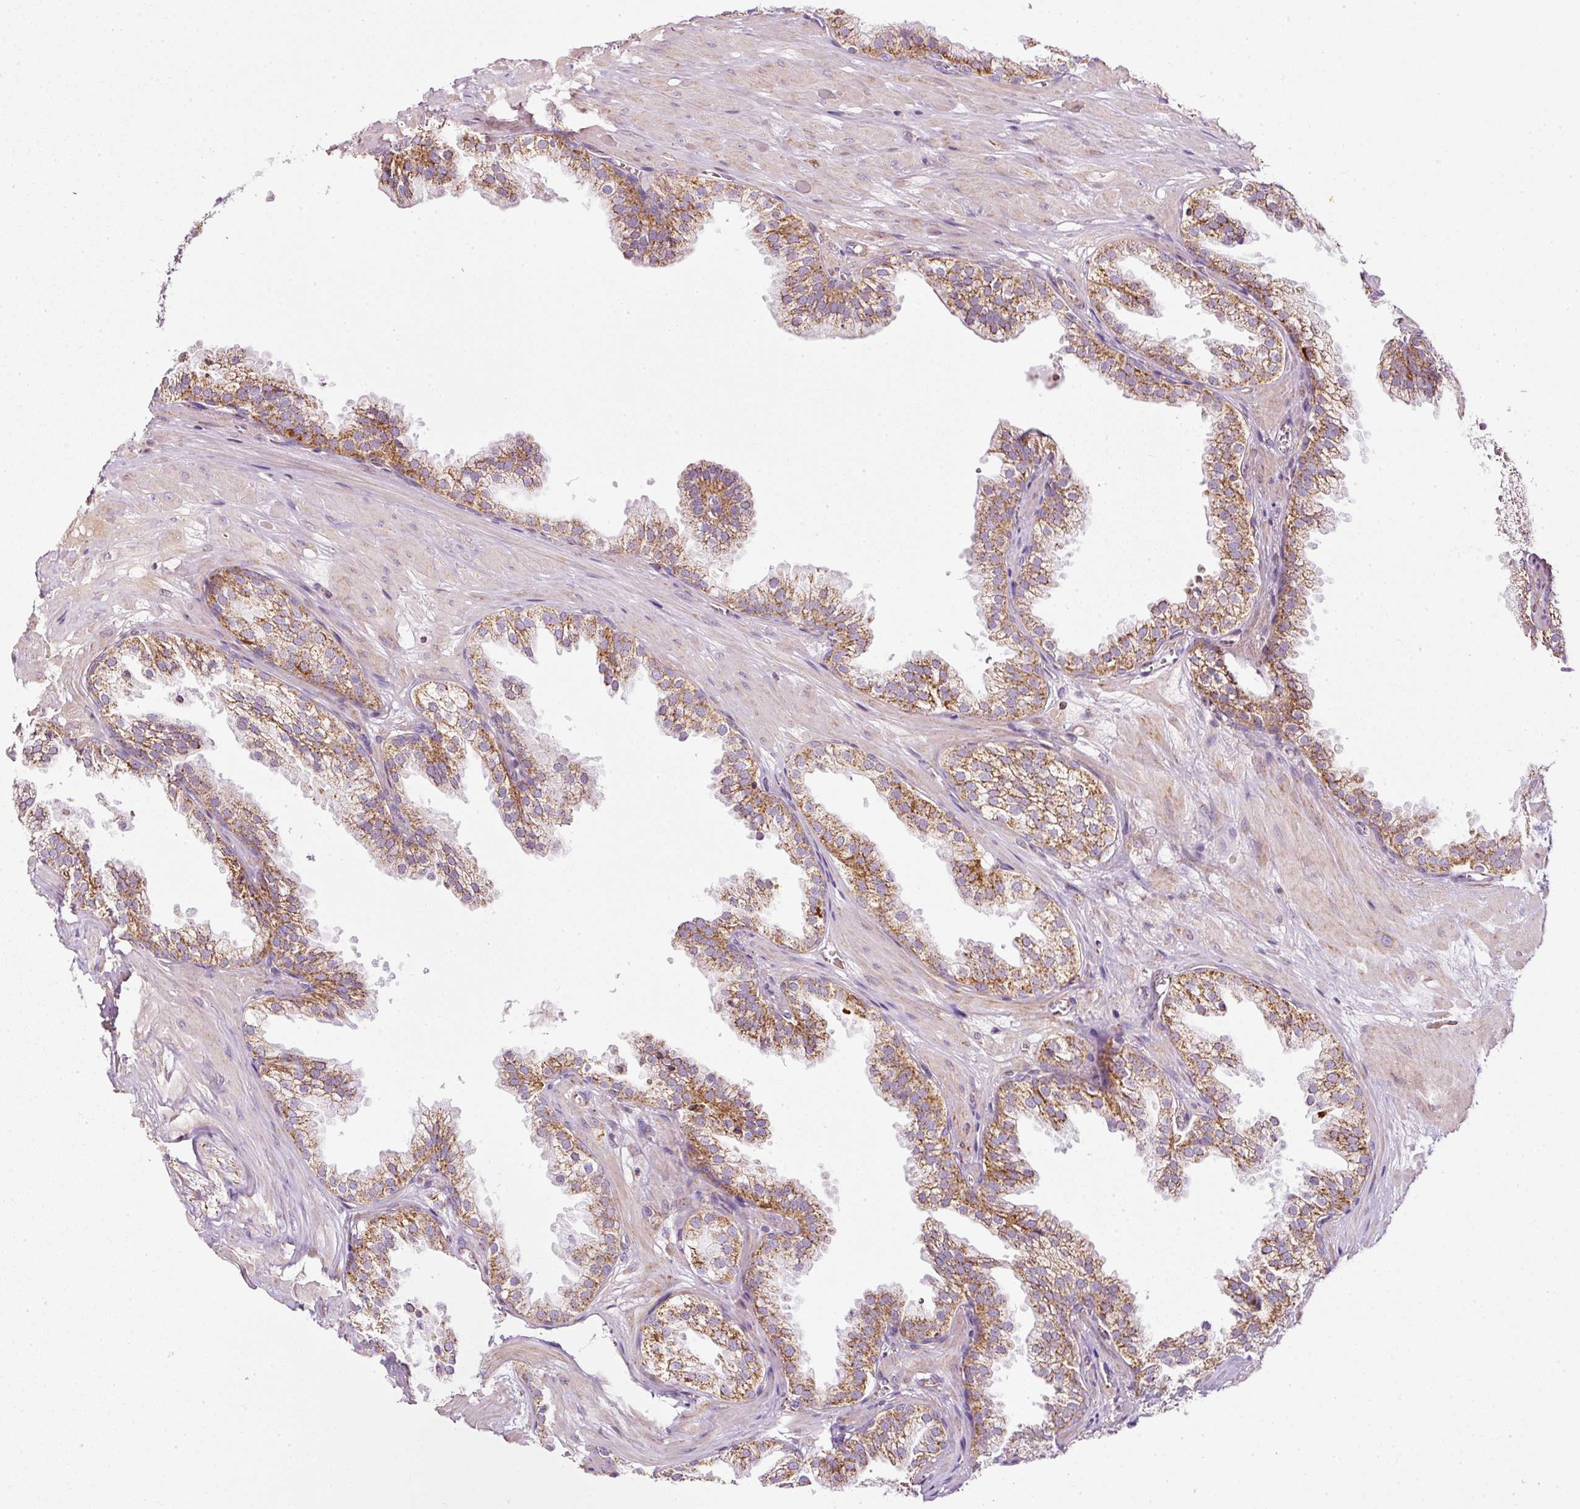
{"staining": {"intensity": "moderate", "quantity": ">75%", "location": "cytoplasmic/membranous"}, "tissue": "prostate", "cell_type": "Glandular cells", "image_type": "normal", "snomed": [{"axis": "morphology", "description": "Normal tissue, NOS"}, {"axis": "topography", "description": "Prostate"}, {"axis": "topography", "description": "Peripheral nerve tissue"}], "caption": "High-magnification brightfield microscopy of benign prostate stained with DAB (3,3'-diaminobenzidine) (brown) and counterstained with hematoxylin (blue). glandular cells exhibit moderate cytoplasmic/membranous expression is seen in approximately>75% of cells.", "gene": "SDHA", "patient": {"sex": "male", "age": 55}}